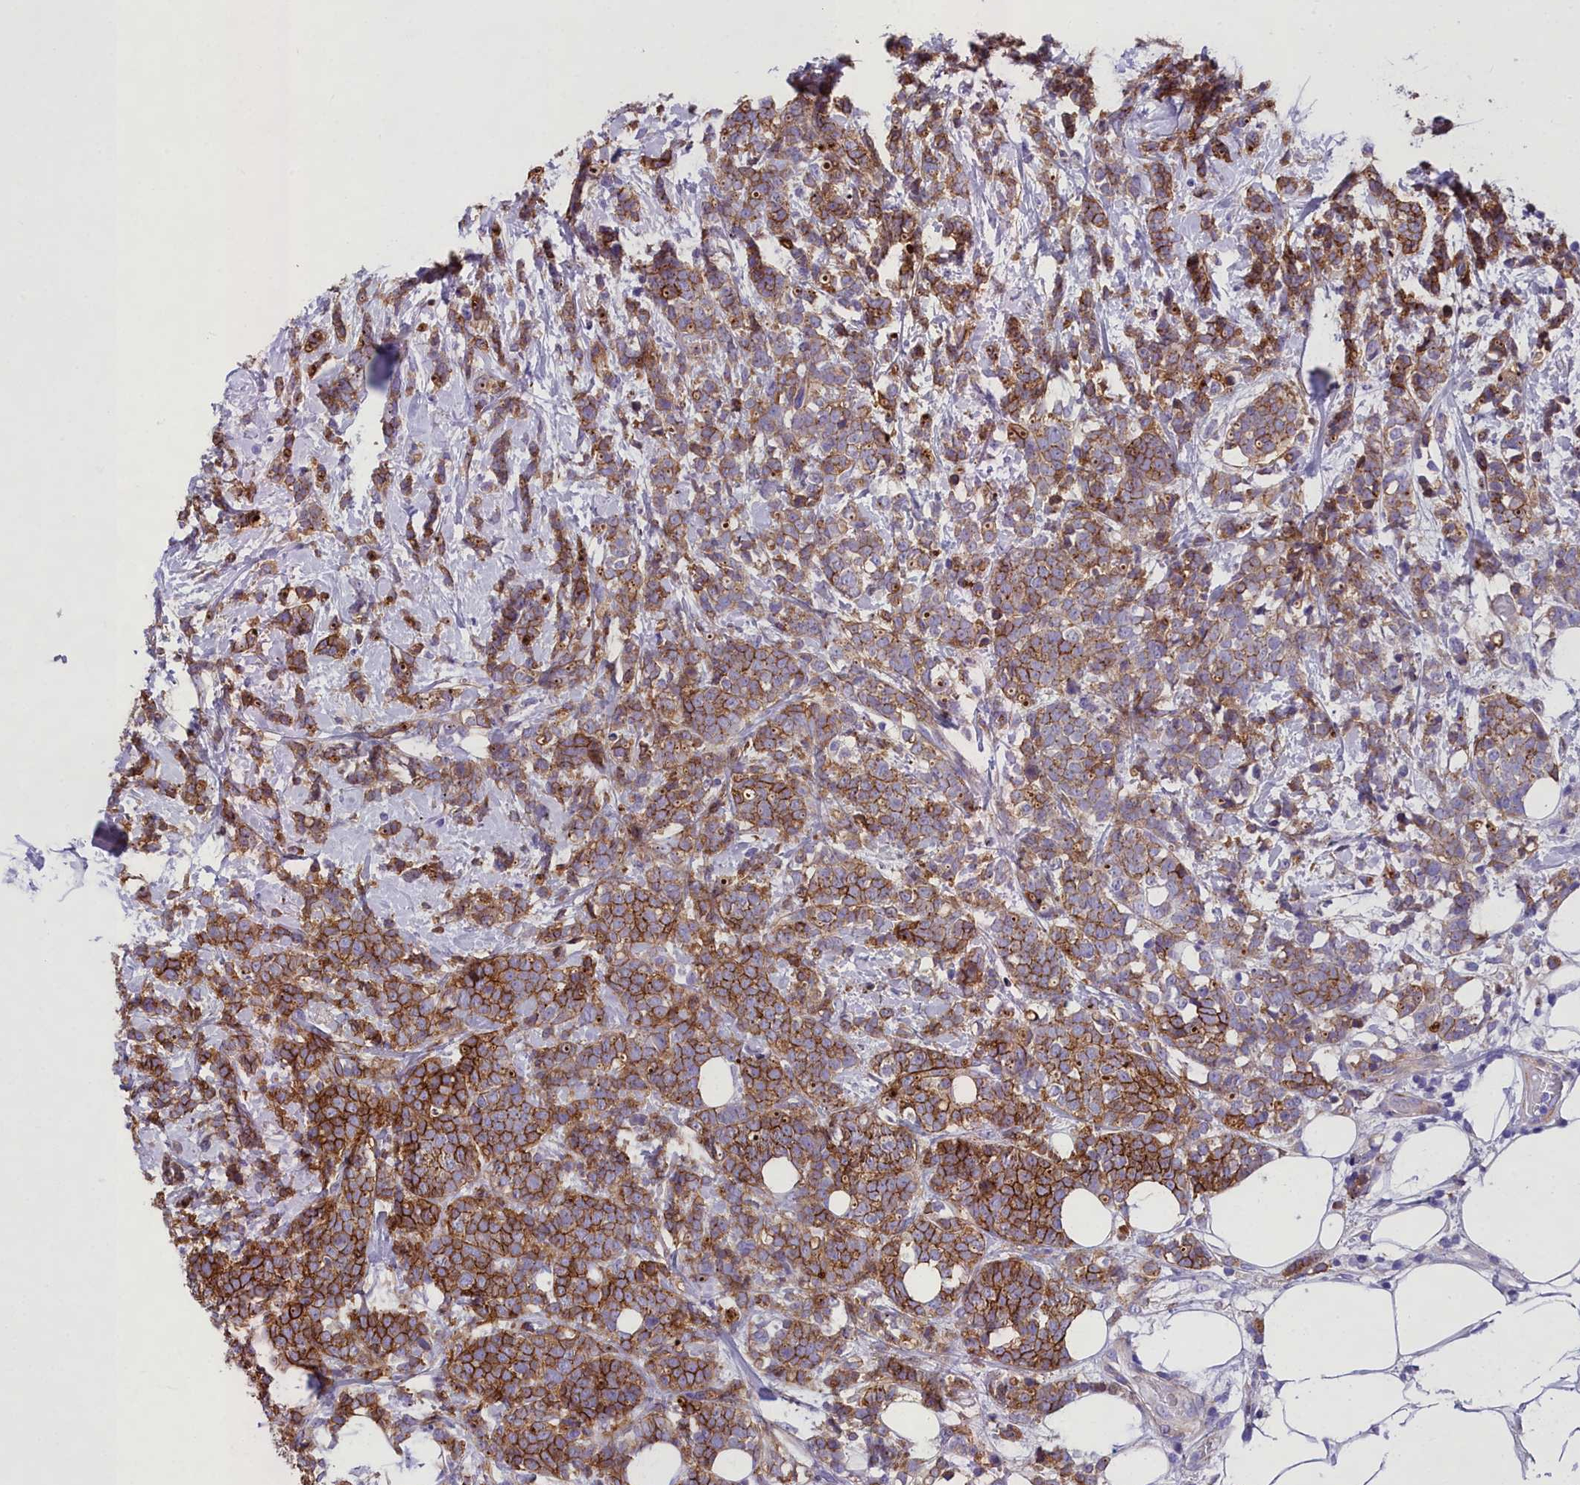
{"staining": {"intensity": "moderate", "quantity": ">75%", "location": "cytoplasmic/membranous"}, "tissue": "breast cancer", "cell_type": "Tumor cells", "image_type": "cancer", "snomed": [{"axis": "morphology", "description": "Lobular carcinoma"}, {"axis": "topography", "description": "Breast"}], "caption": "Breast lobular carcinoma stained with IHC exhibits moderate cytoplasmic/membranous expression in approximately >75% of tumor cells.", "gene": "GFRA1", "patient": {"sex": "female", "age": 58}}